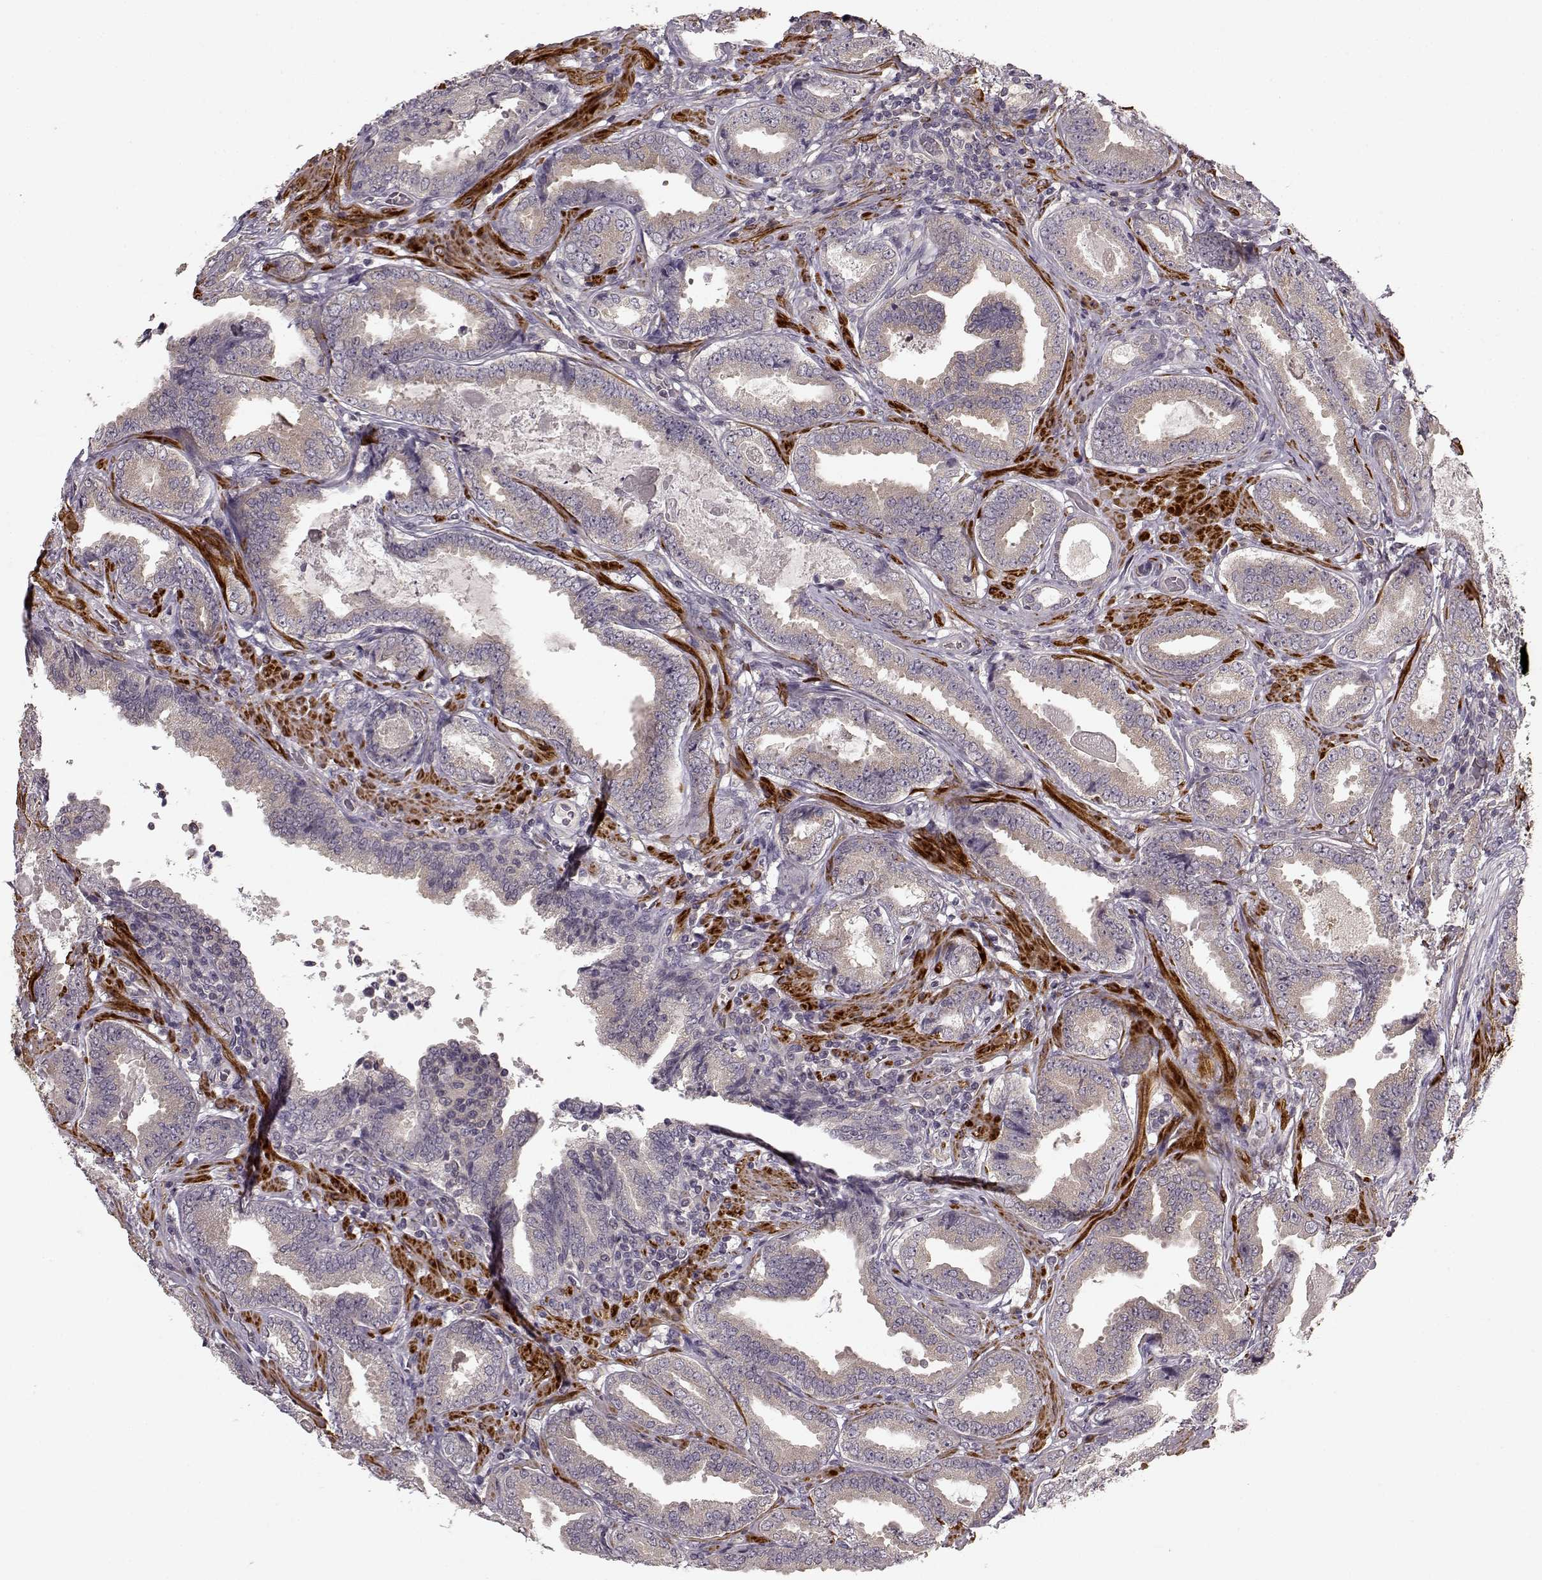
{"staining": {"intensity": "negative", "quantity": "none", "location": "none"}, "tissue": "prostate cancer", "cell_type": "Tumor cells", "image_type": "cancer", "snomed": [{"axis": "morphology", "description": "Adenocarcinoma, NOS"}, {"axis": "topography", "description": "Prostate"}], "caption": "The histopathology image reveals no significant staining in tumor cells of prostate cancer (adenocarcinoma).", "gene": "SLAIN2", "patient": {"sex": "male", "age": 64}}